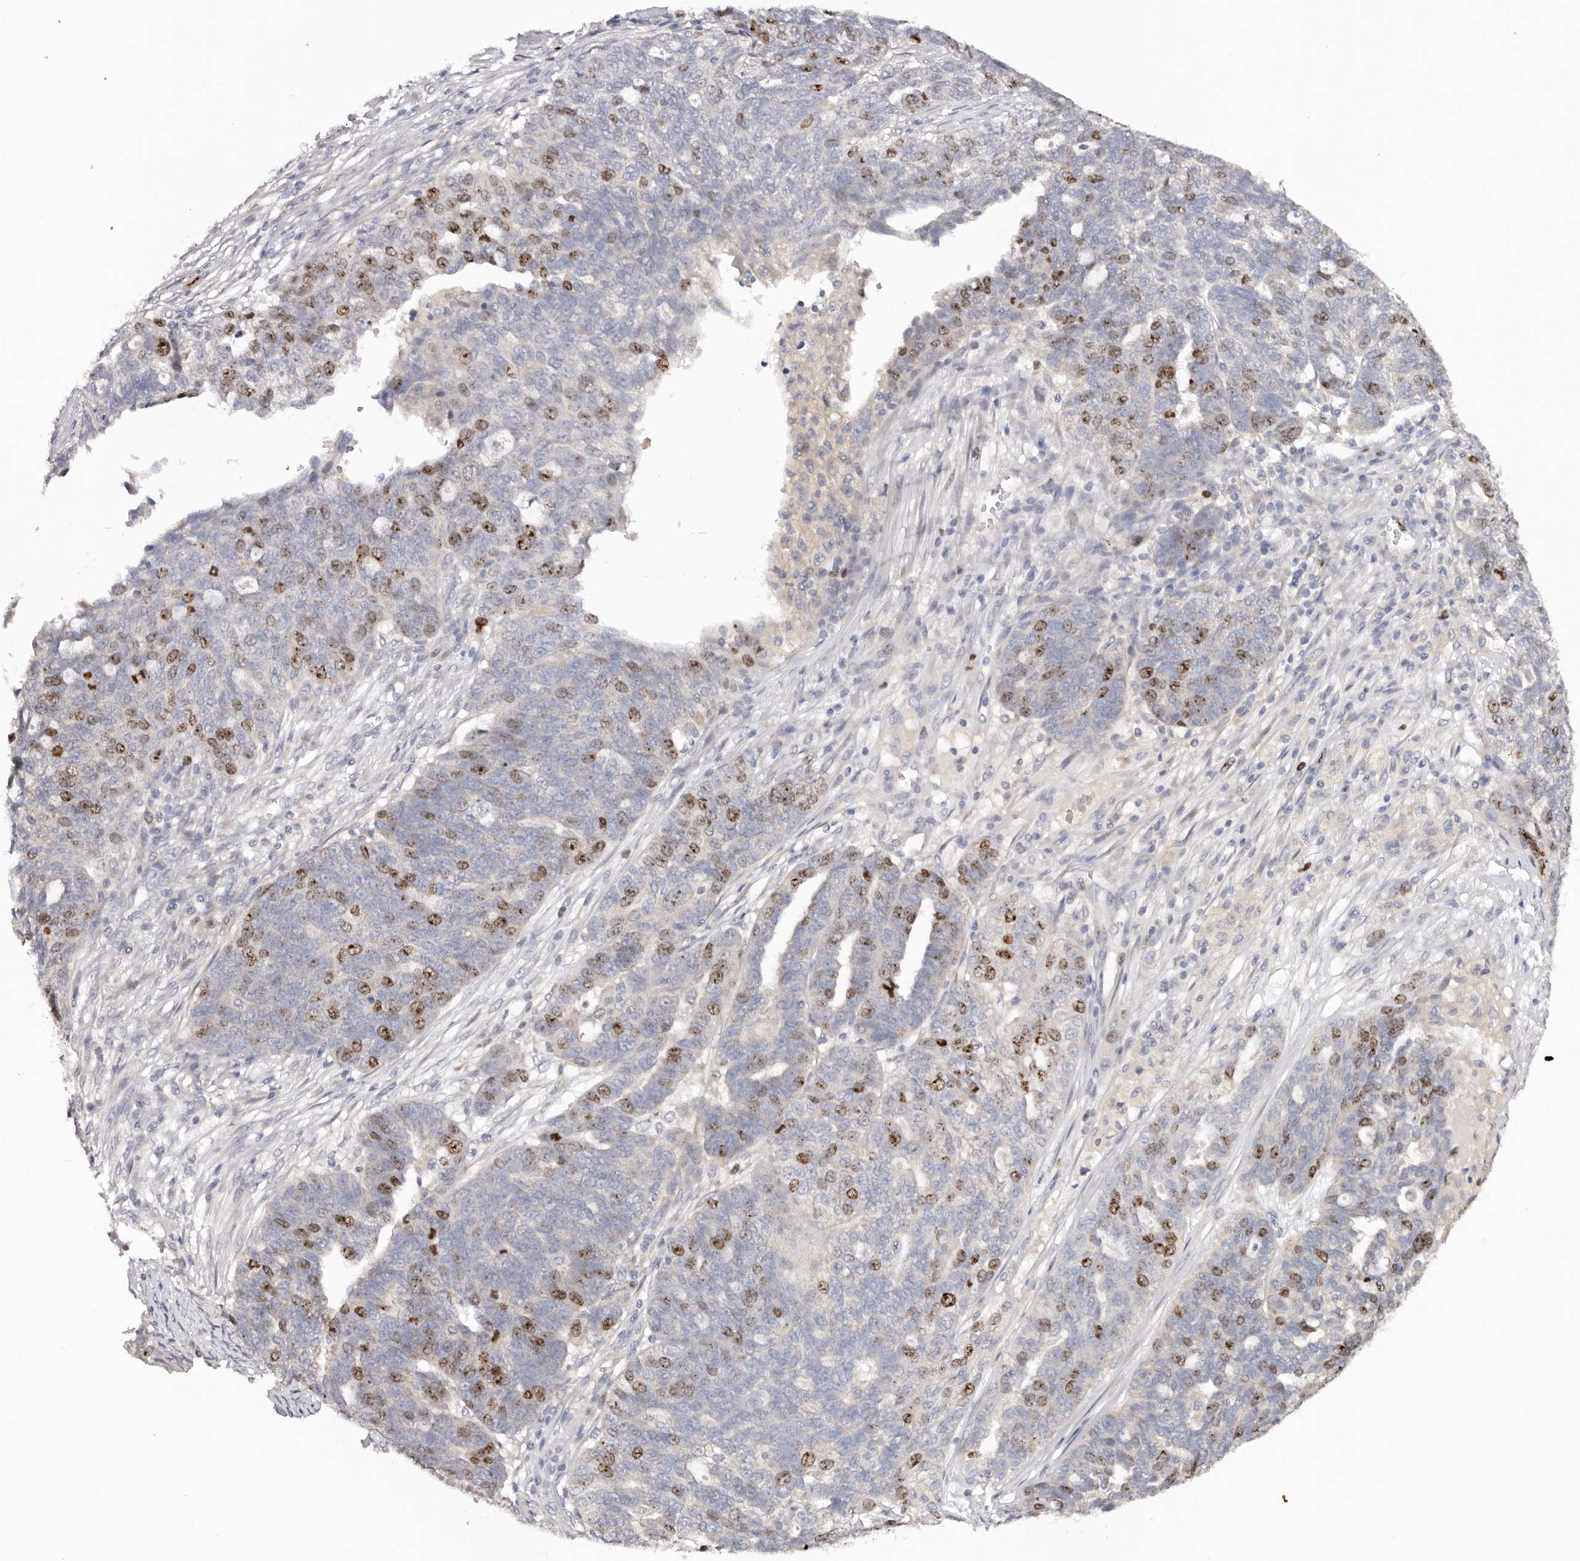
{"staining": {"intensity": "moderate", "quantity": "25%-75%", "location": "nuclear"}, "tissue": "ovarian cancer", "cell_type": "Tumor cells", "image_type": "cancer", "snomed": [{"axis": "morphology", "description": "Cystadenocarcinoma, serous, NOS"}, {"axis": "topography", "description": "Ovary"}], "caption": "Ovarian serous cystadenocarcinoma stained for a protein (brown) displays moderate nuclear positive staining in approximately 25%-75% of tumor cells.", "gene": "CCDC190", "patient": {"sex": "female", "age": 59}}